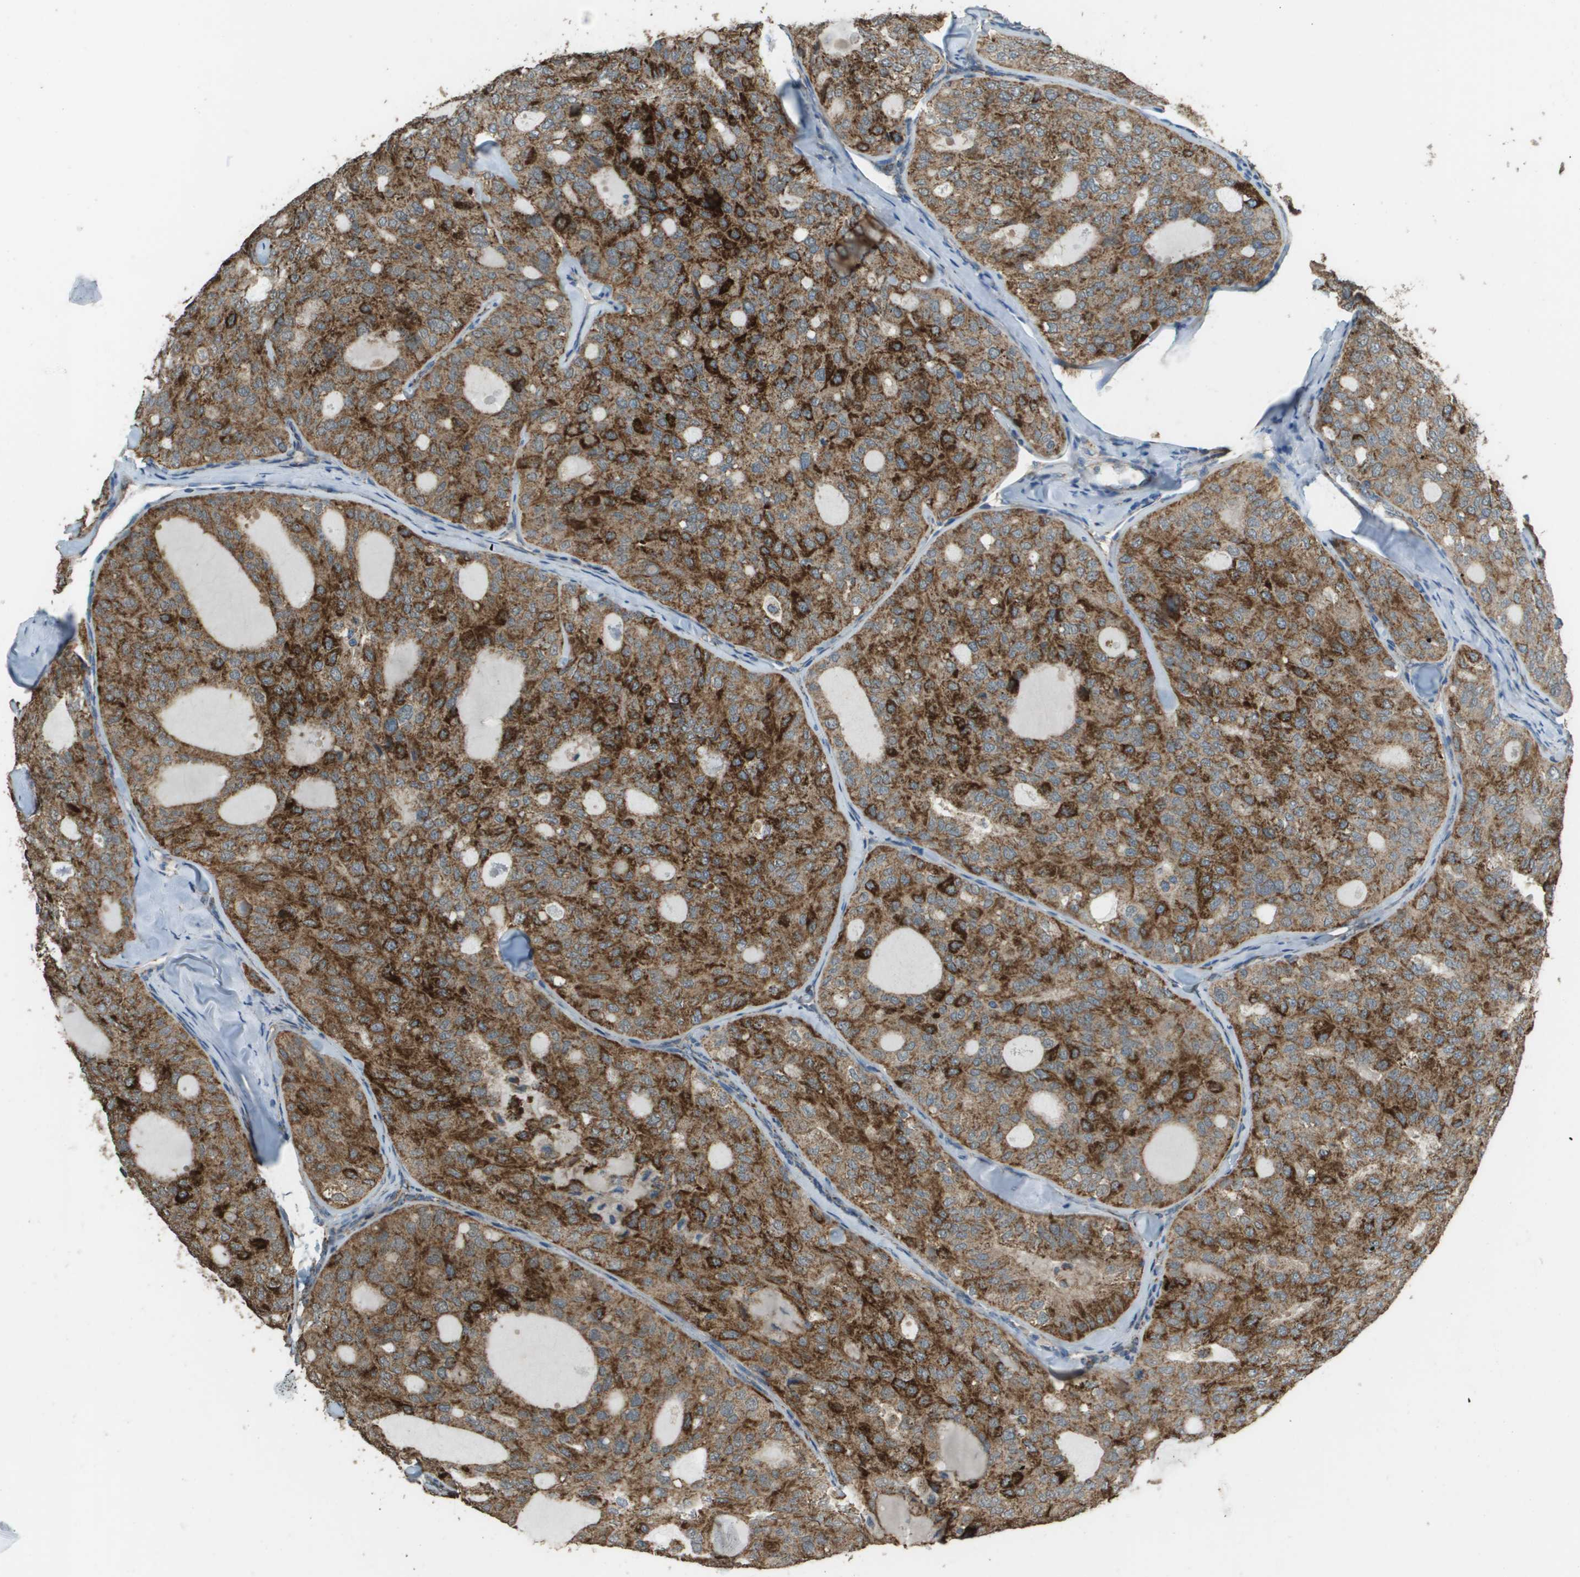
{"staining": {"intensity": "strong", "quantity": ">75%", "location": "cytoplasmic/membranous"}, "tissue": "thyroid cancer", "cell_type": "Tumor cells", "image_type": "cancer", "snomed": [{"axis": "morphology", "description": "Follicular adenoma carcinoma, NOS"}, {"axis": "topography", "description": "Thyroid gland"}], "caption": "IHC (DAB (3,3'-diaminobenzidine)) staining of thyroid cancer (follicular adenoma carcinoma) shows strong cytoplasmic/membranous protein staining in approximately >75% of tumor cells.", "gene": "FH", "patient": {"sex": "male", "age": 75}}